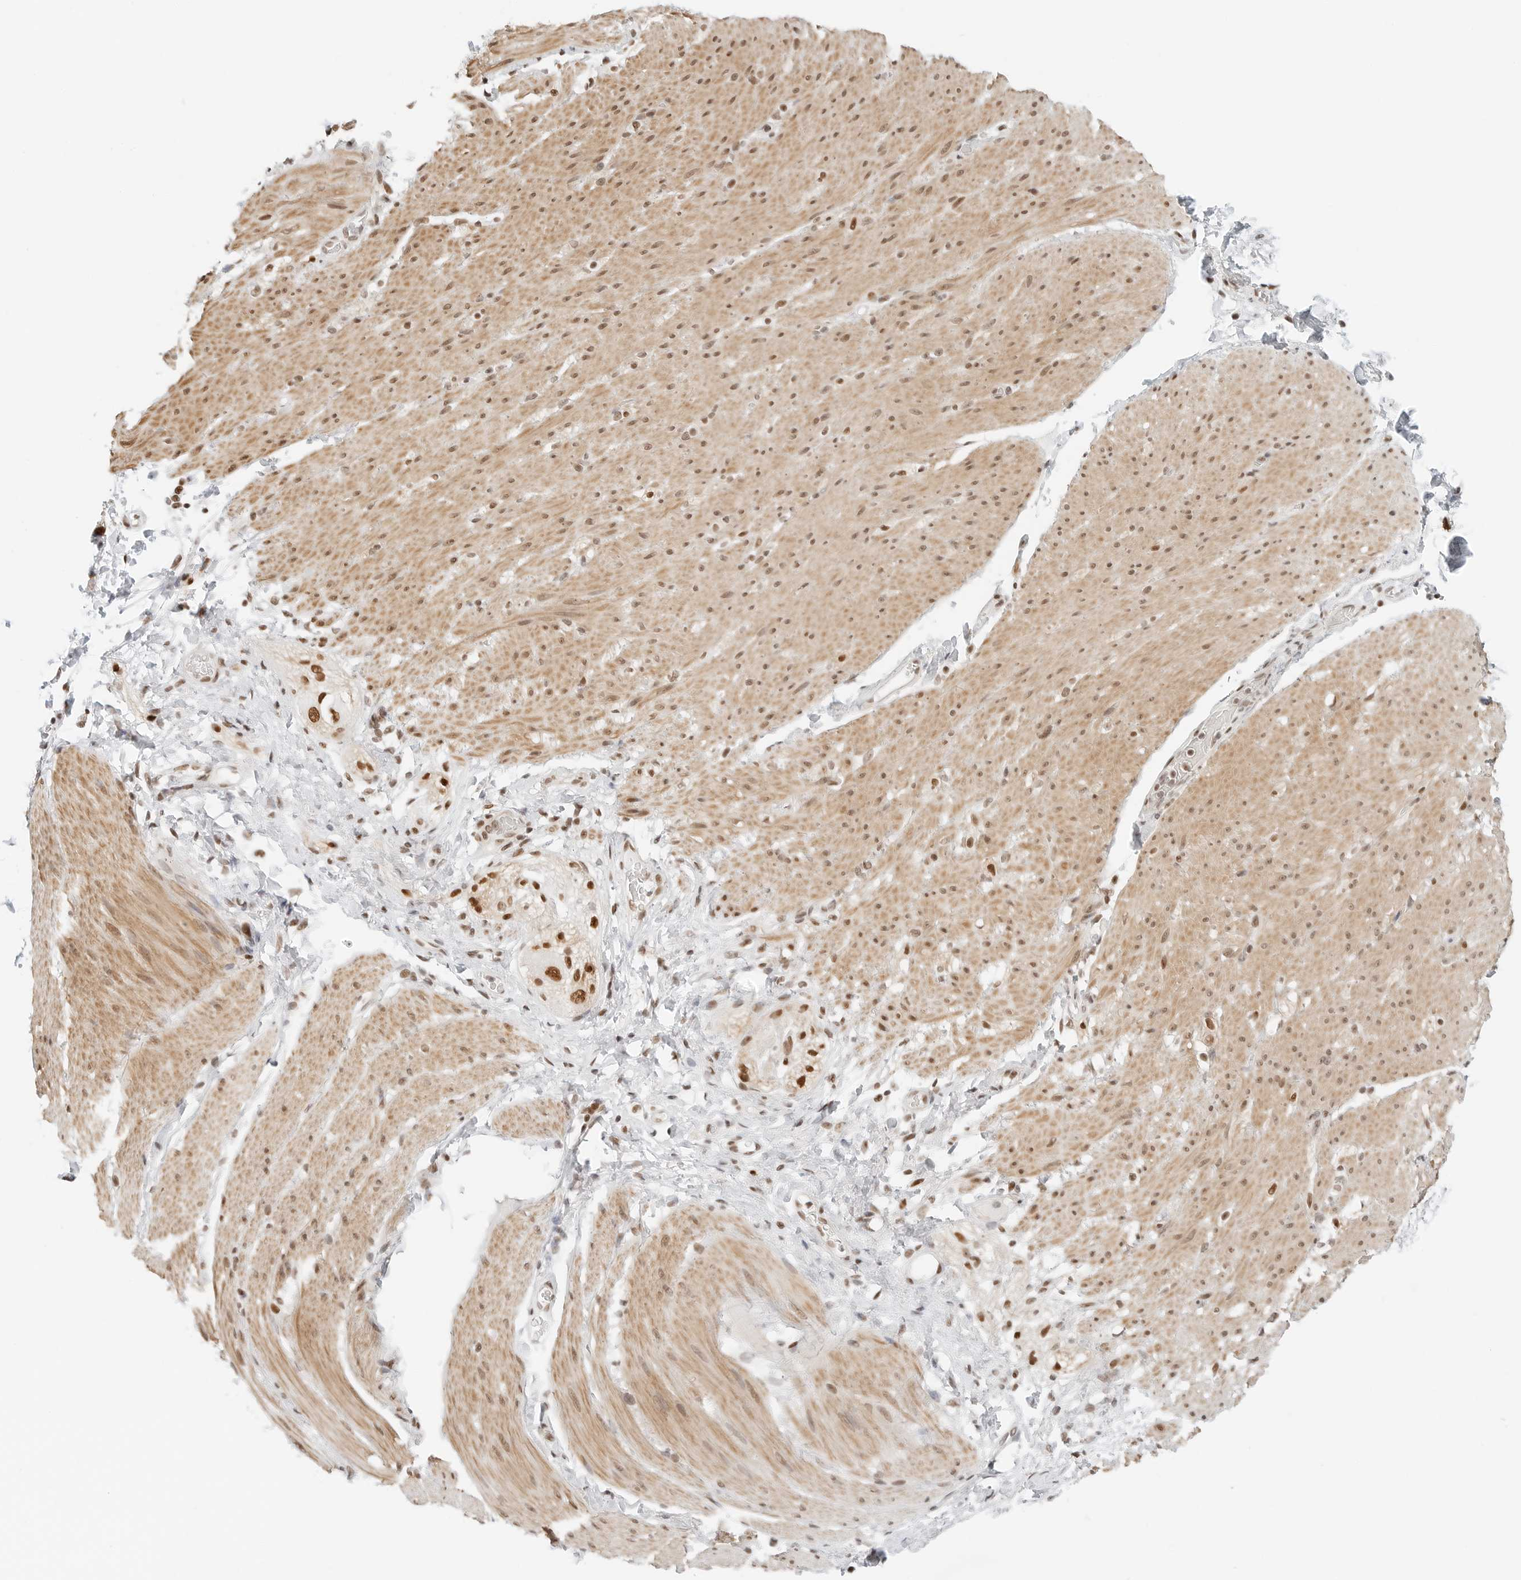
{"staining": {"intensity": "moderate", "quantity": "25%-75%", "location": "cytoplasmic/membranous,nuclear"}, "tissue": "smooth muscle", "cell_type": "Smooth muscle cells", "image_type": "normal", "snomed": [{"axis": "morphology", "description": "Normal tissue, NOS"}, {"axis": "topography", "description": "Smooth muscle"}, {"axis": "topography", "description": "Small intestine"}], "caption": "Smooth muscle stained for a protein (brown) displays moderate cytoplasmic/membranous,nuclear positive staining in about 25%-75% of smooth muscle cells.", "gene": "CRTC2", "patient": {"sex": "female", "age": 84}}